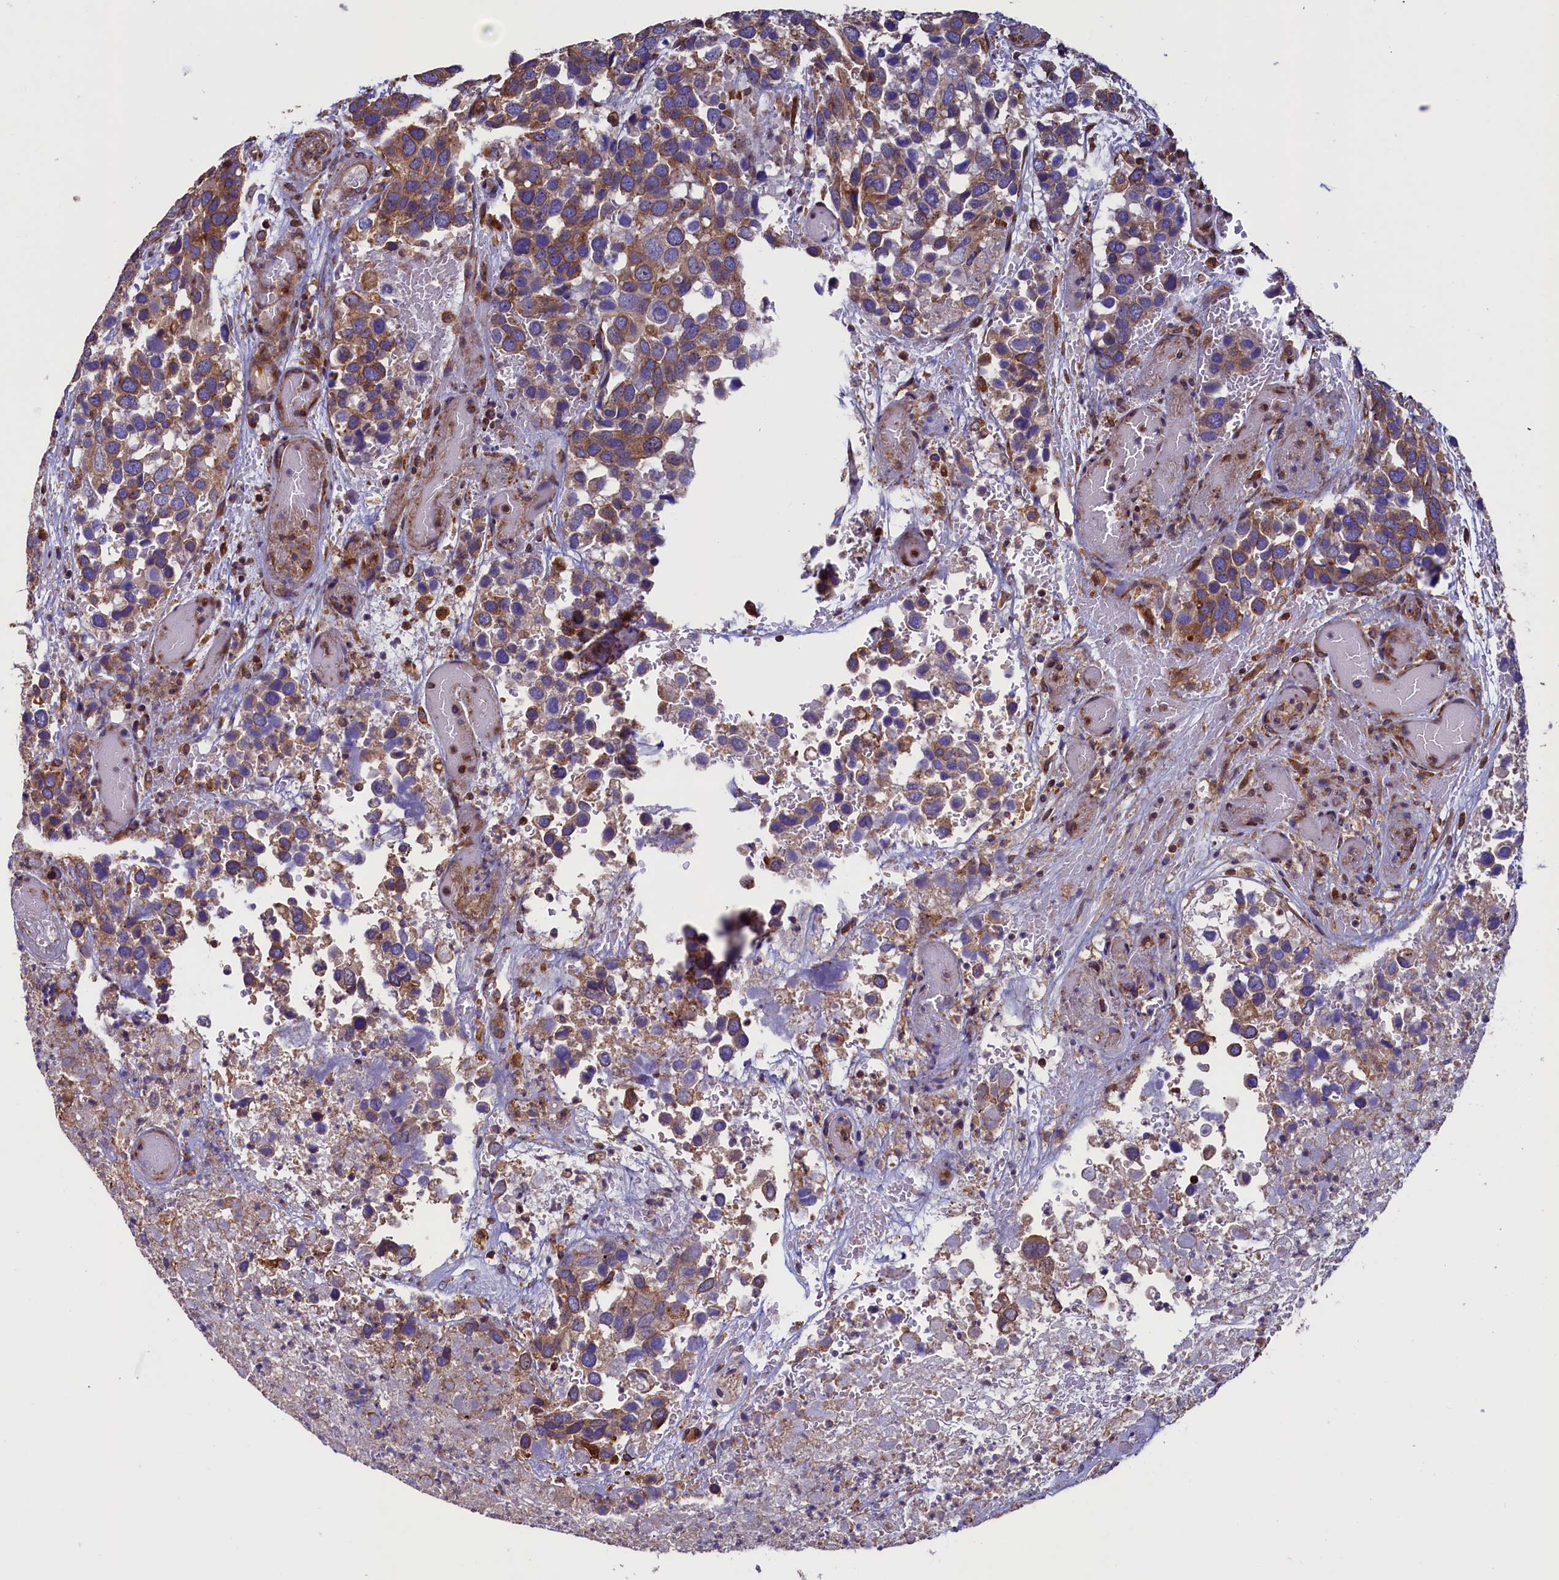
{"staining": {"intensity": "moderate", "quantity": ">75%", "location": "cytoplasmic/membranous"}, "tissue": "breast cancer", "cell_type": "Tumor cells", "image_type": "cancer", "snomed": [{"axis": "morphology", "description": "Duct carcinoma"}, {"axis": "topography", "description": "Breast"}], "caption": "The micrograph exhibits staining of invasive ductal carcinoma (breast), revealing moderate cytoplasmic/membranous protein staining (brown color) within tumor cells. The protein is stained brown, and the nuclei are stained in blue (DAB IHC with brightfield microscopy, high magnification).", "gene": "ATXN2L", "patient": {"sex": "female", "age": 83}}